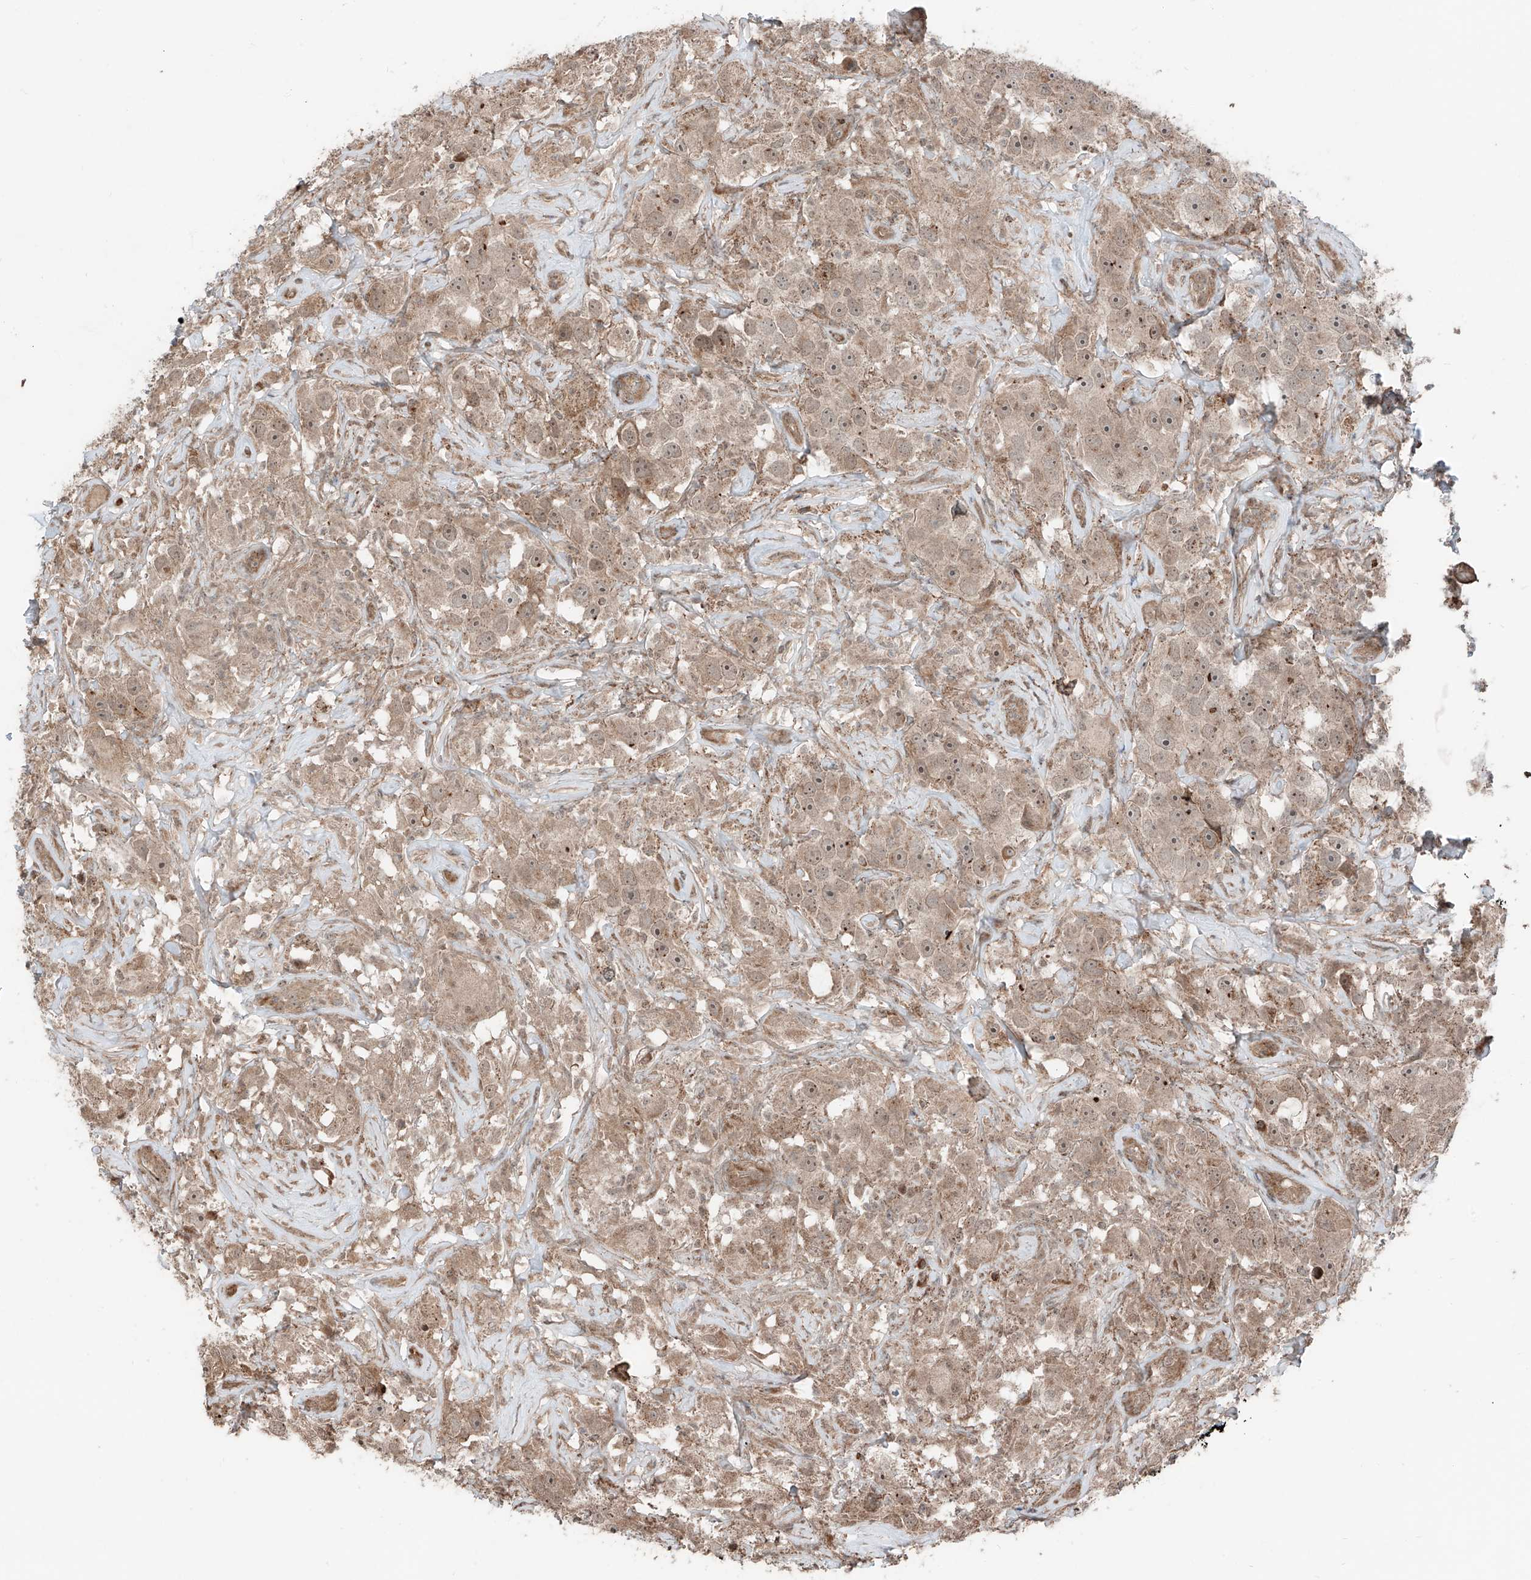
{"staining": {"intensity": "weak", "quantity": ">75%", "location": "cytoplasmic/membranous"}, "tissue": "testis cancer", "cell_type": "Tumor cells", "image_type": "cancer", "snomed": [{"axis": "morphology", "description": "Seminoma, NOS"}, {"axis": "topography", "description": "Testis"}], "caption": "Immunohistochemistry histopathology image of neoplastic tissue: testis cancer stained using immunohistochemistry exhibits low levels of weak protein expression localized specifically in the cytoplasmic/membranous of tumor cells, appearing as a cytoplasmic/membranous brown color.", "gene": "CEP162", "patient": {"sex": "male", "age": 49}}